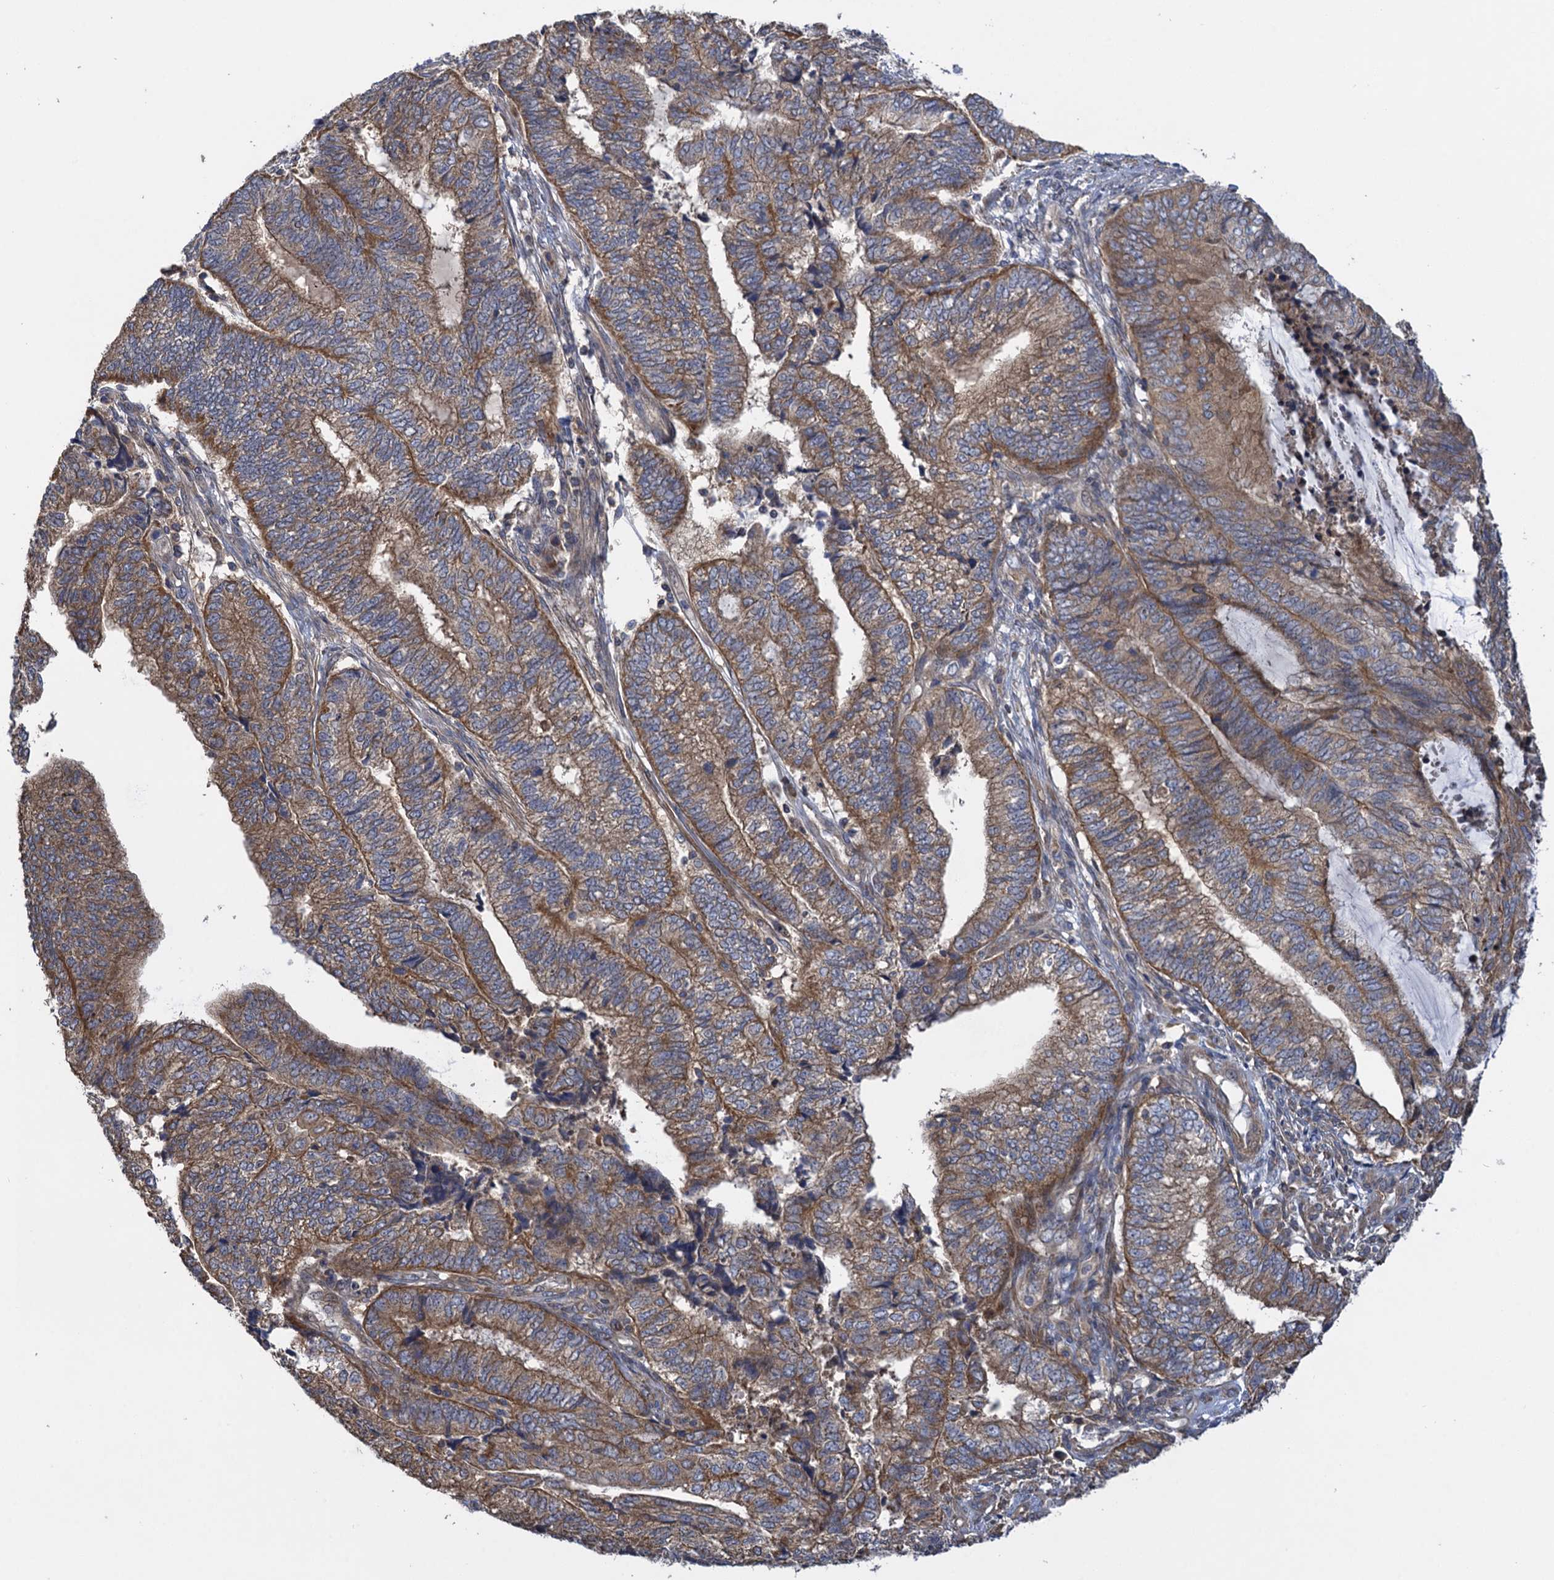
{"staining": {"intensity": "moderate", "quantity": ">75%", "location": "cytoplasmic/membranous"}, "tissue": "endometrial cancer", "cell_type": "Tumor cells", "image_type": "cancer", "snomed": [{"axis": "morphology", "description": "Adenocarcinoma, NOS"}, {"axis": "topography", "description": "Uterus"}, {"axis": "topography", "description": "Endometrium"}], "caption": "A brown stain highlights moderate cytoplasmic/membranous expression of a protein in adenocarcinoma (endometrial) tumor cells.", "gene": "WDR88", "patient": {"sex": "female", "age": 70}}